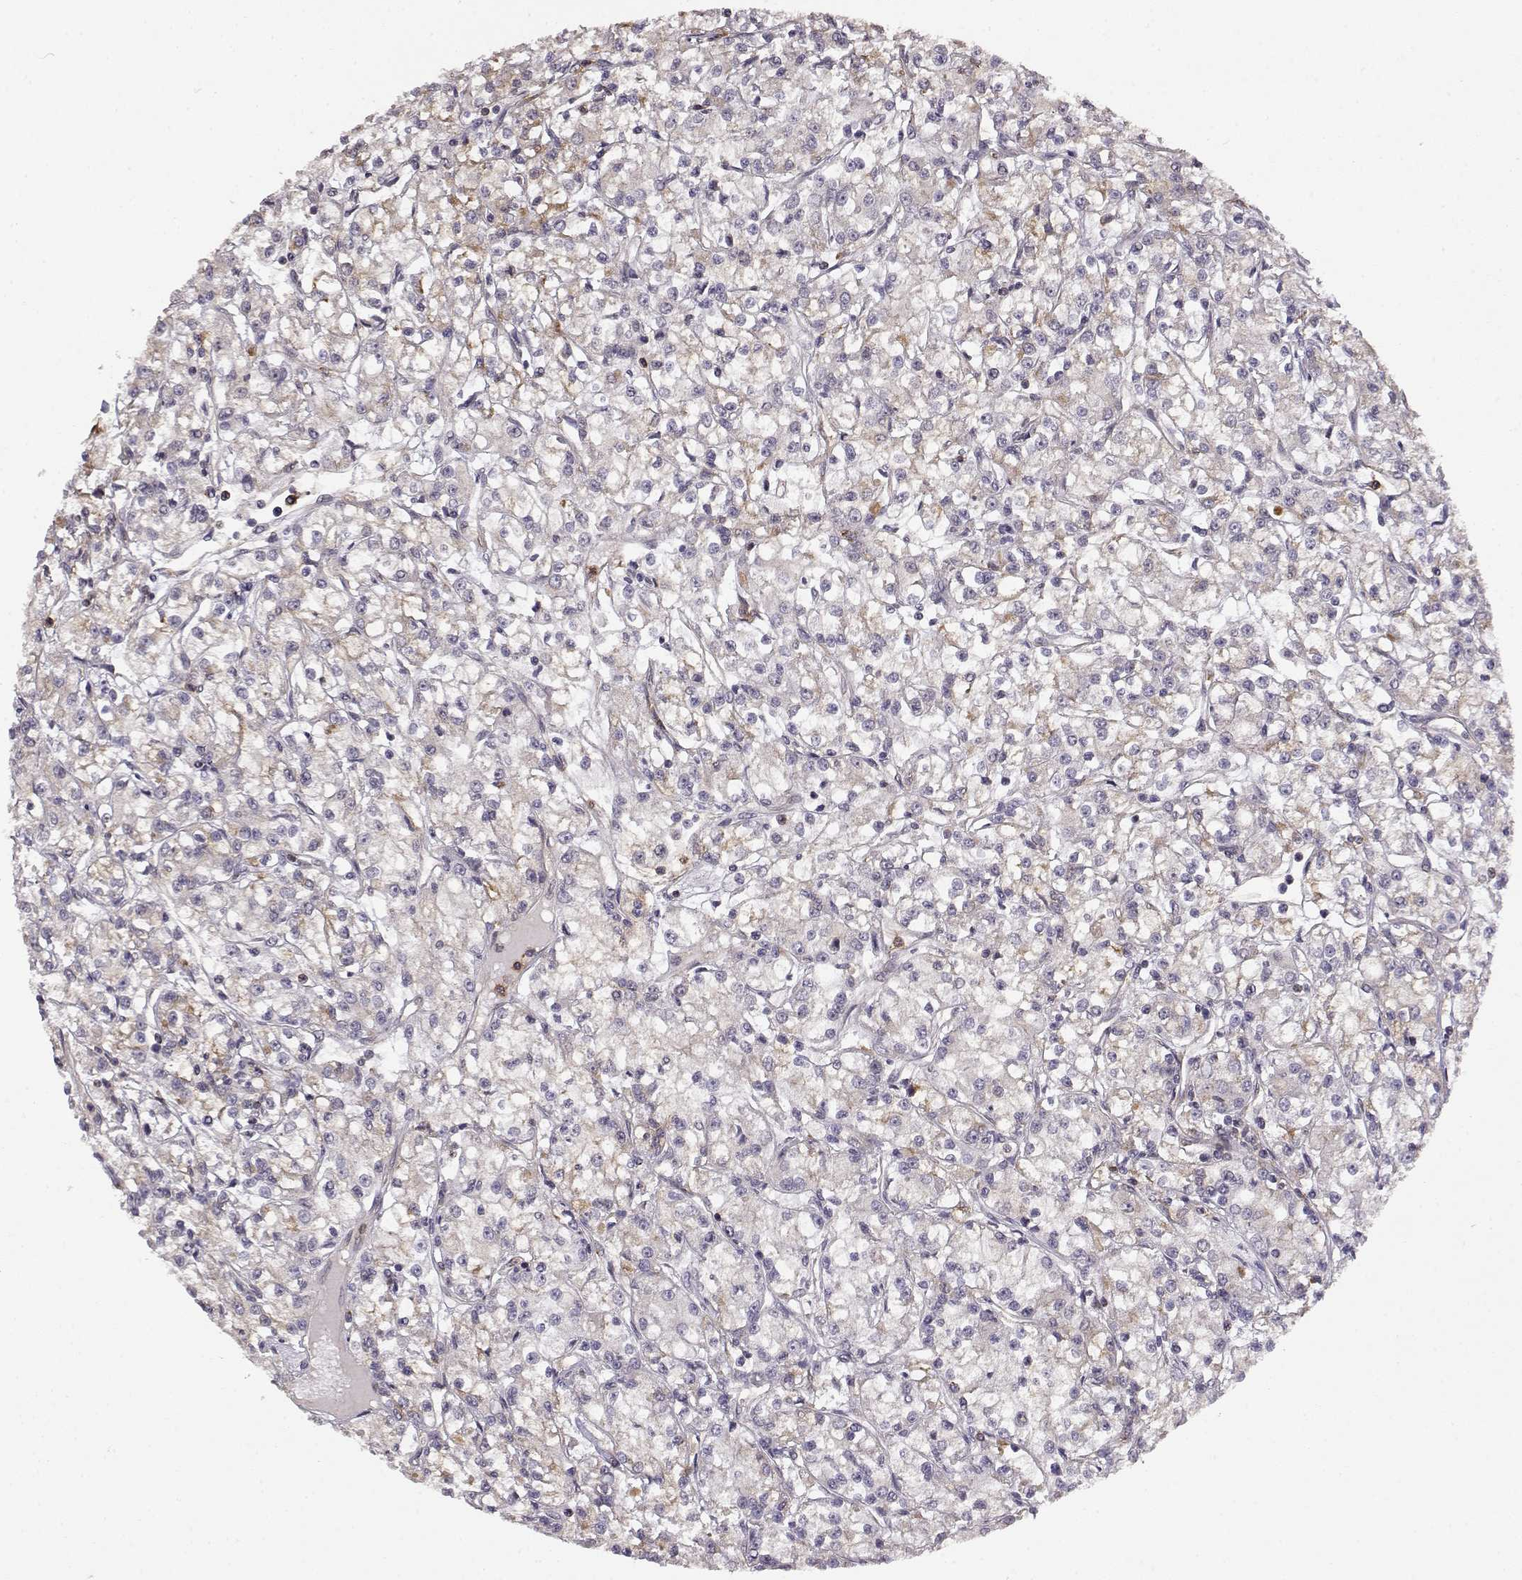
{"staining": {"intensity": "negative", "quantity": "none", "location": "none"}, "tissue": "renal cancer", "cell_type": "Tumor cells", "image_type": "cancer", "snomed": [{"axis": "morphology", "description": "Adenocarcinoma, NOS"}, {"axis": "topography", "description": "Kidney"}], "caption": "Immunohistochemistry image of human renal cancer (adenocarcinoma) stained for a protein (brown), which reveals no expression in tumor cells.", "gene": "IFITM1", "patient": {"sex": "female", "age": 59}}